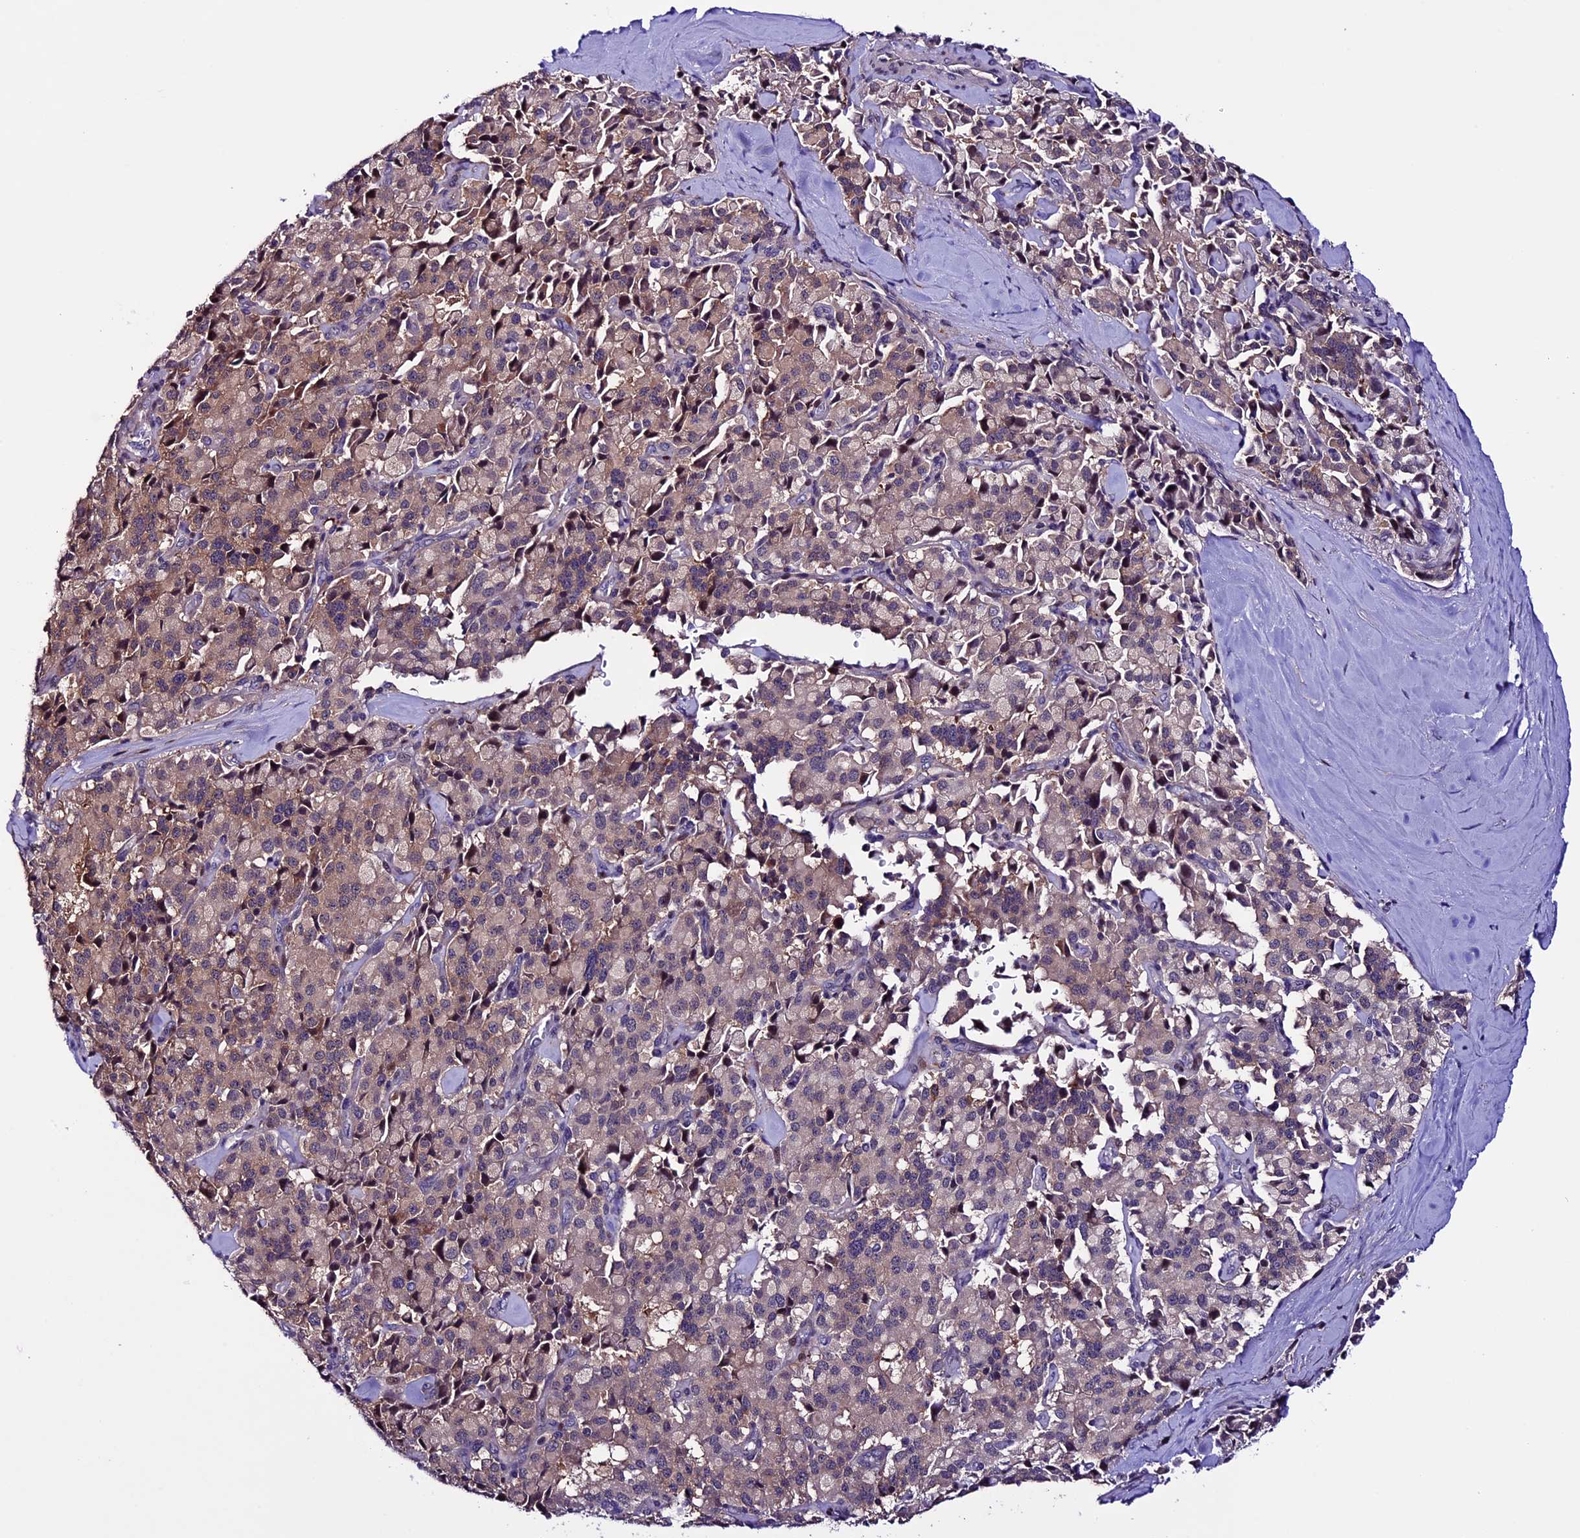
{"staining": {"intensity": "weak", "quantity": ">75%", "location": "cytoplasmic/membranous"}, "tissue": "pancreatic cancer", "cell_type": "Tumor cells", "image_type": "cancer", "snomed": [{"axis": "morphology", "description": "Adenocarcinoma, NOS"}, {"axis": "topography", "description": "Pancreas"}], "caption": "Pancreatic adenocarcinoma stained with a brown dye shows weak cytoplasmic/membranous positive expression in approximately >75% of tumor cells.", "gene": "XKR7", "patient": {"sex": "male", "age": 65}}